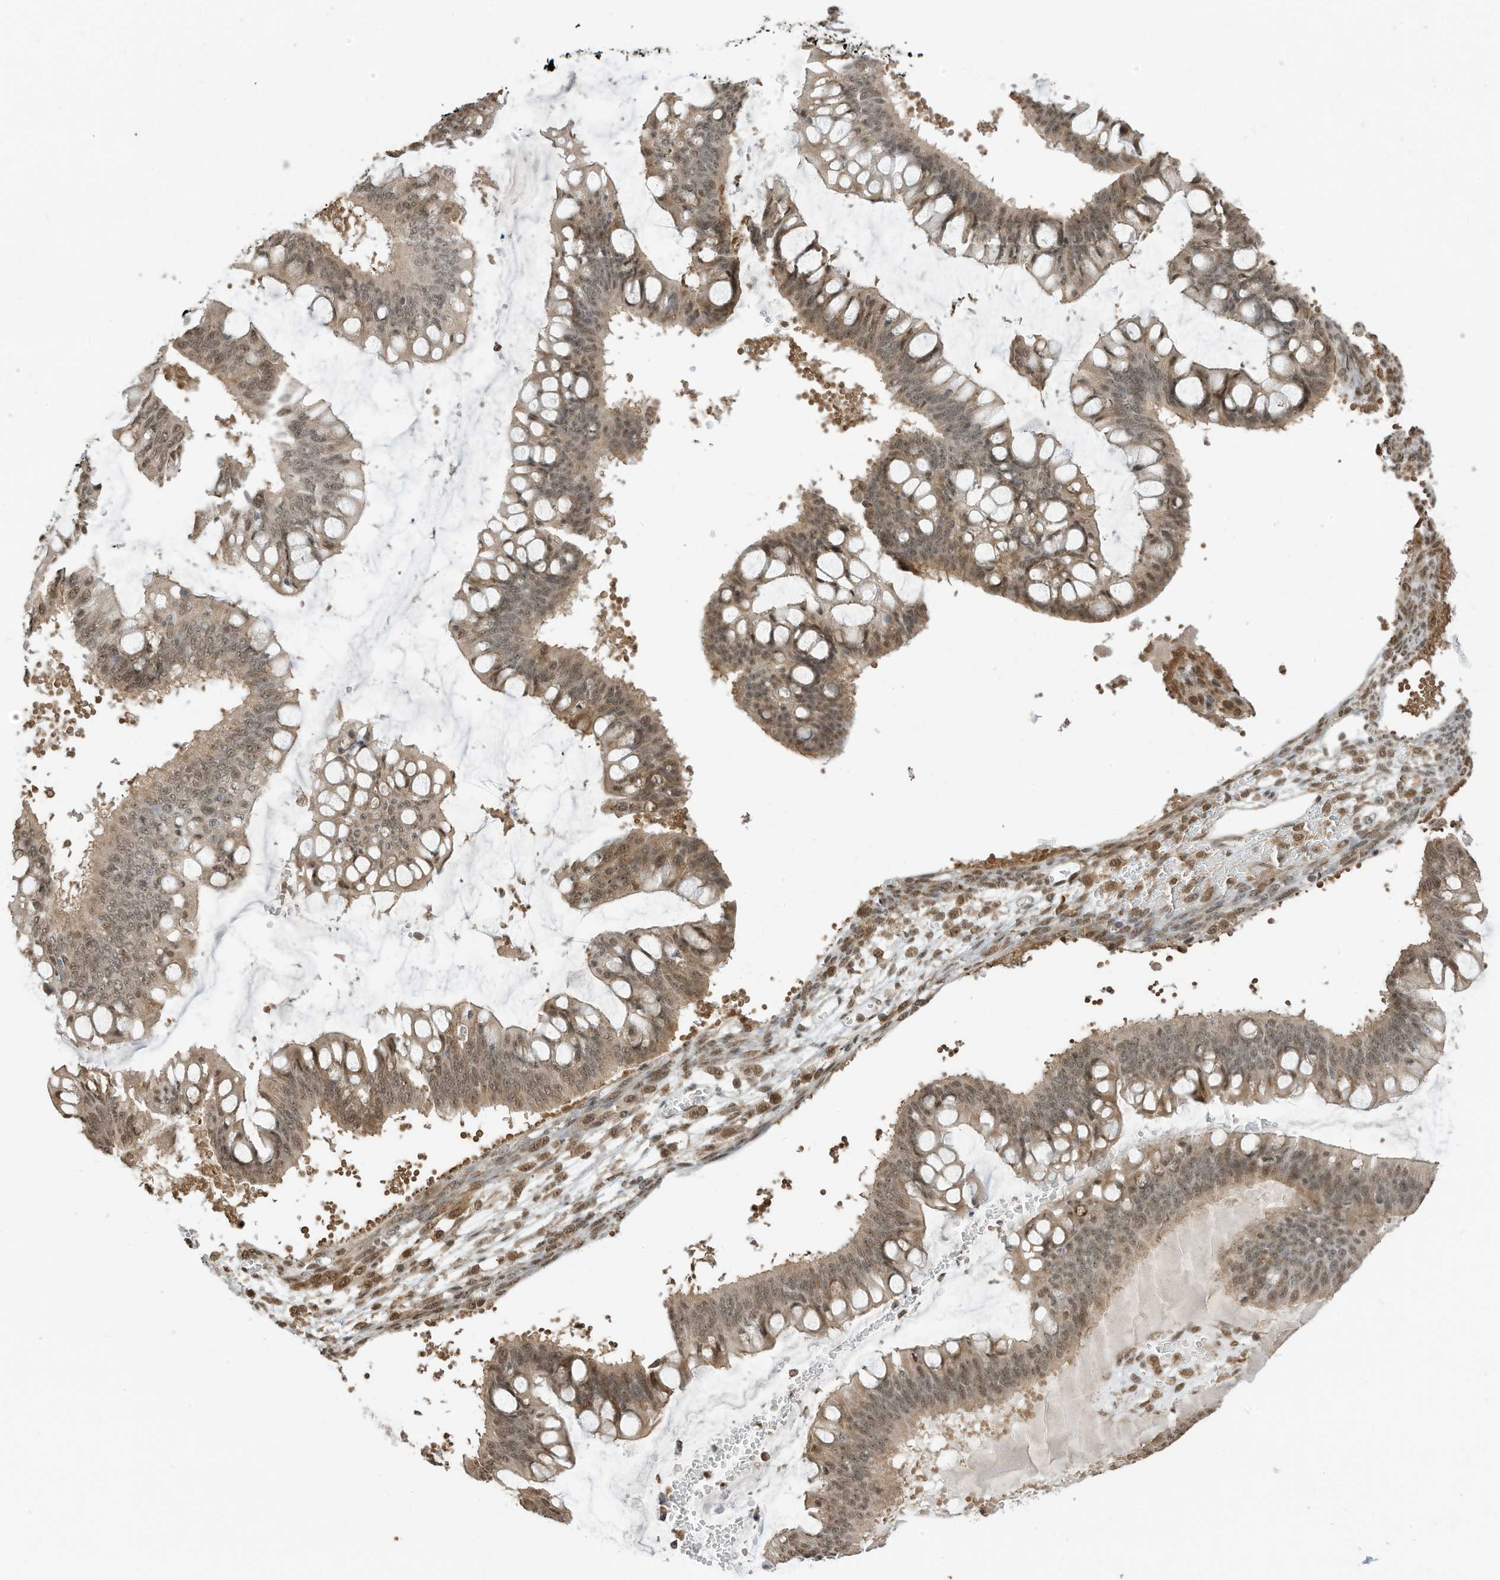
{"staining": {"intensity": "moderate", "quantity": ">75%", "location": "nuclear"}, "tissue": "ovarian cancer", "cell_type": "Tumor cells", "image_type": "cancer", "snomed": [{"axis": "morphology", "description": "Cystadenocarcinoma, mucinous, NOS"}, {"axis": "topography", "description": "Ovary"}], "caption": "Immunohistochemistry (DAB (3,3'-diaminobenzidine)) staining of human ovarian cancer reveals moderate nuclear protein staining in about >75% of tumor cells.", "gene": "ZNF195", "patient": {"sex": "female", "age": 73}}